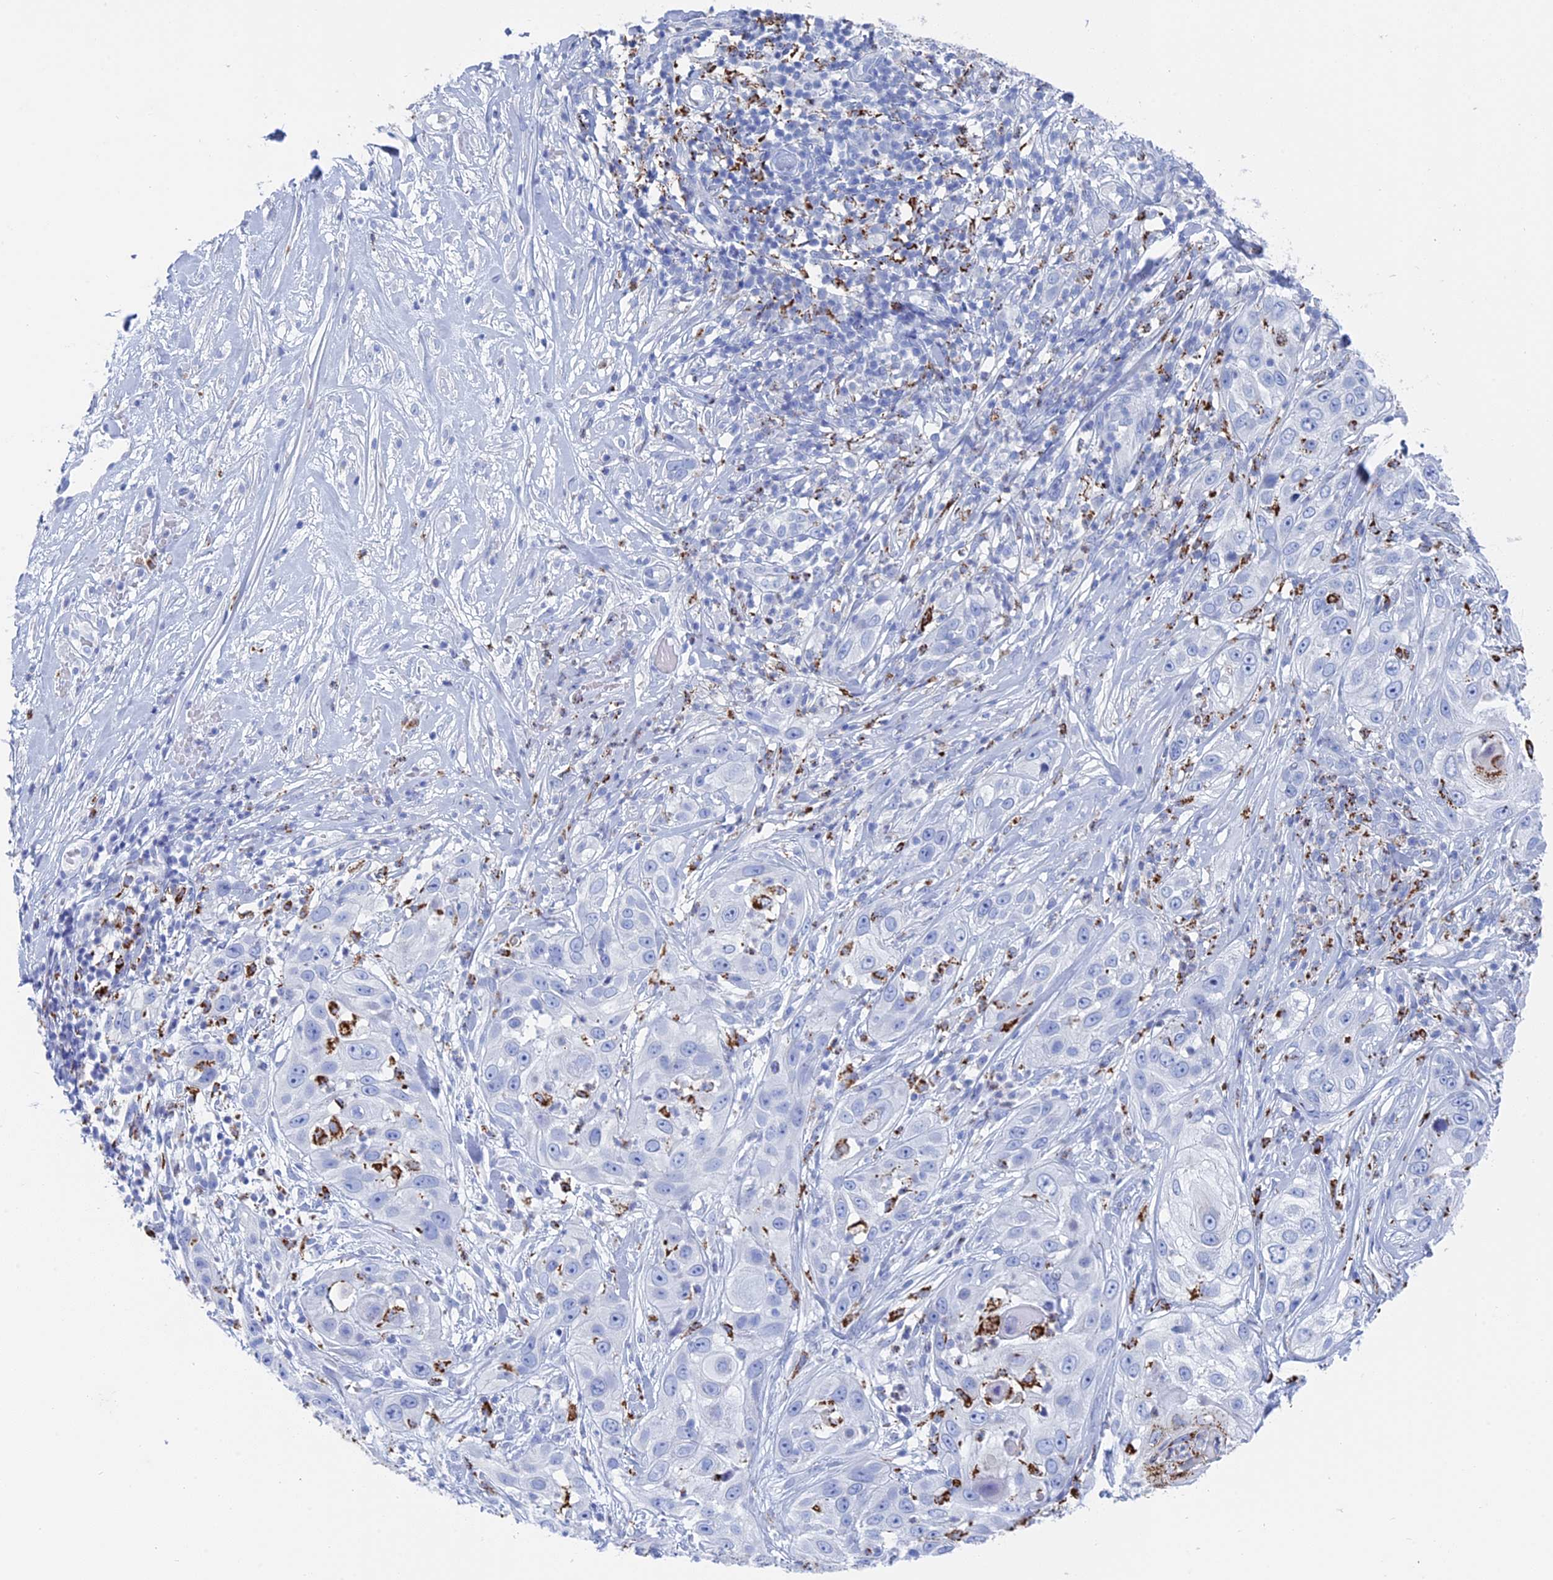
{"staining": {"intensity": "weak", "quantity": "<25%", "location": "cytoplasmic/membranous"}, "tissue": "skin cancer", "cell_type": "Tumor cells", "image_type": "cancer", "snomed": [{"axis": "morphology", "description": "Squamous cell carcinoma, NOS"}, {"axis": "topography", "description": "Skin"}], "caption": "The immunohistochemistry image has no significant staining in tumor cells of skin squamous cell carcinoma tissue.", "gene": "ALMS1", "patient": {"sex": "female", "age": 44}}